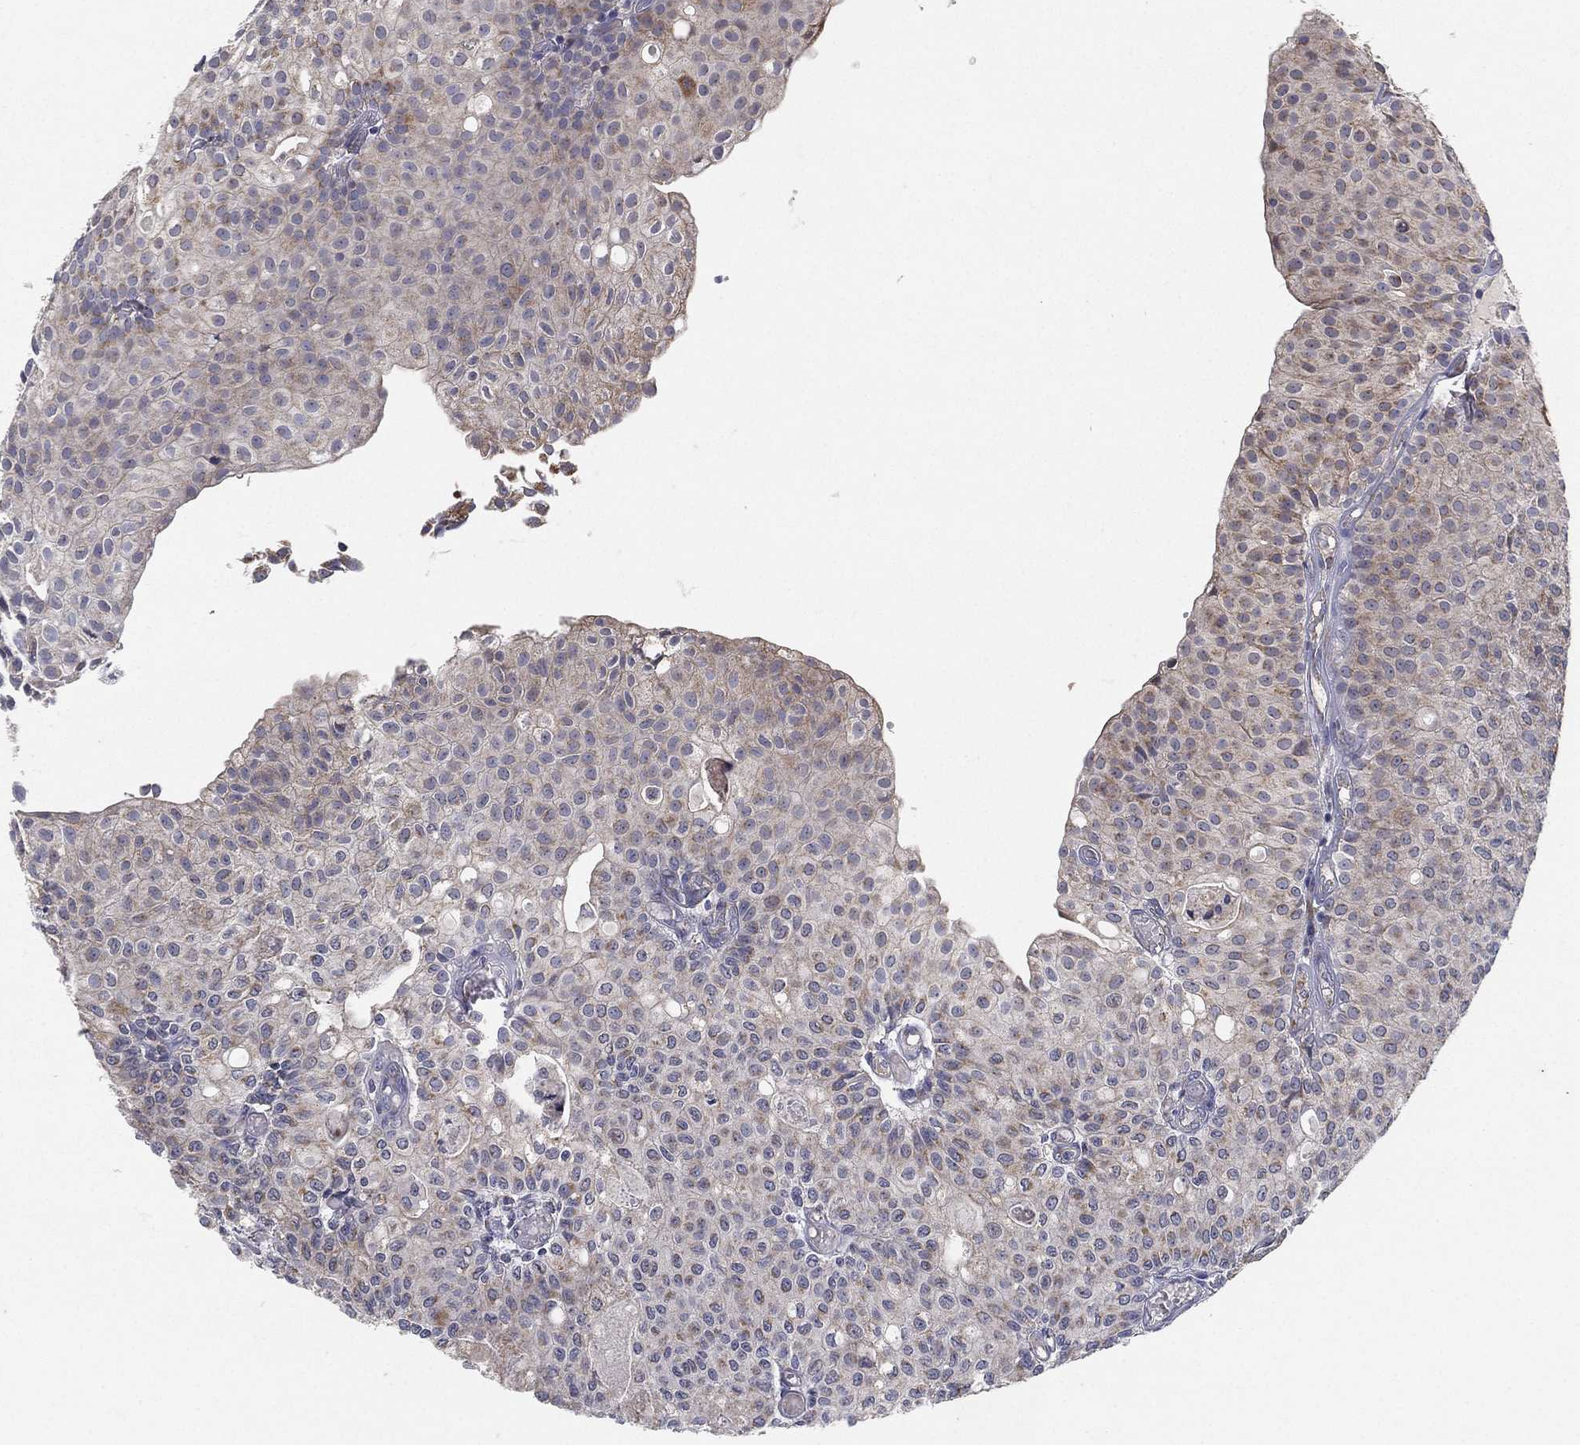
{"staining": {"intensity": "weak", "quantity": "25%-75%", "location": "cytoplasmic/membranous"}, "tissue": "urothelial cancer", "cell_type": "Tumor cells", "image_type": "cancer", "snomed": [{"axis": "morphology", "description": "Urothelial carcinoma, Low grade"}, {"axis": "topography", "description": "Urinary bladder"}], "caption": "Tumor cells reveal low levels of weak cytoplasmic/membranous positivity in approximately 25%-75% of cells in urothelial cancer. (IHC, brightfield microscopy, high magnification).", "gene": "PSMG4", "patient": {"sex": "male", "age": 89}}